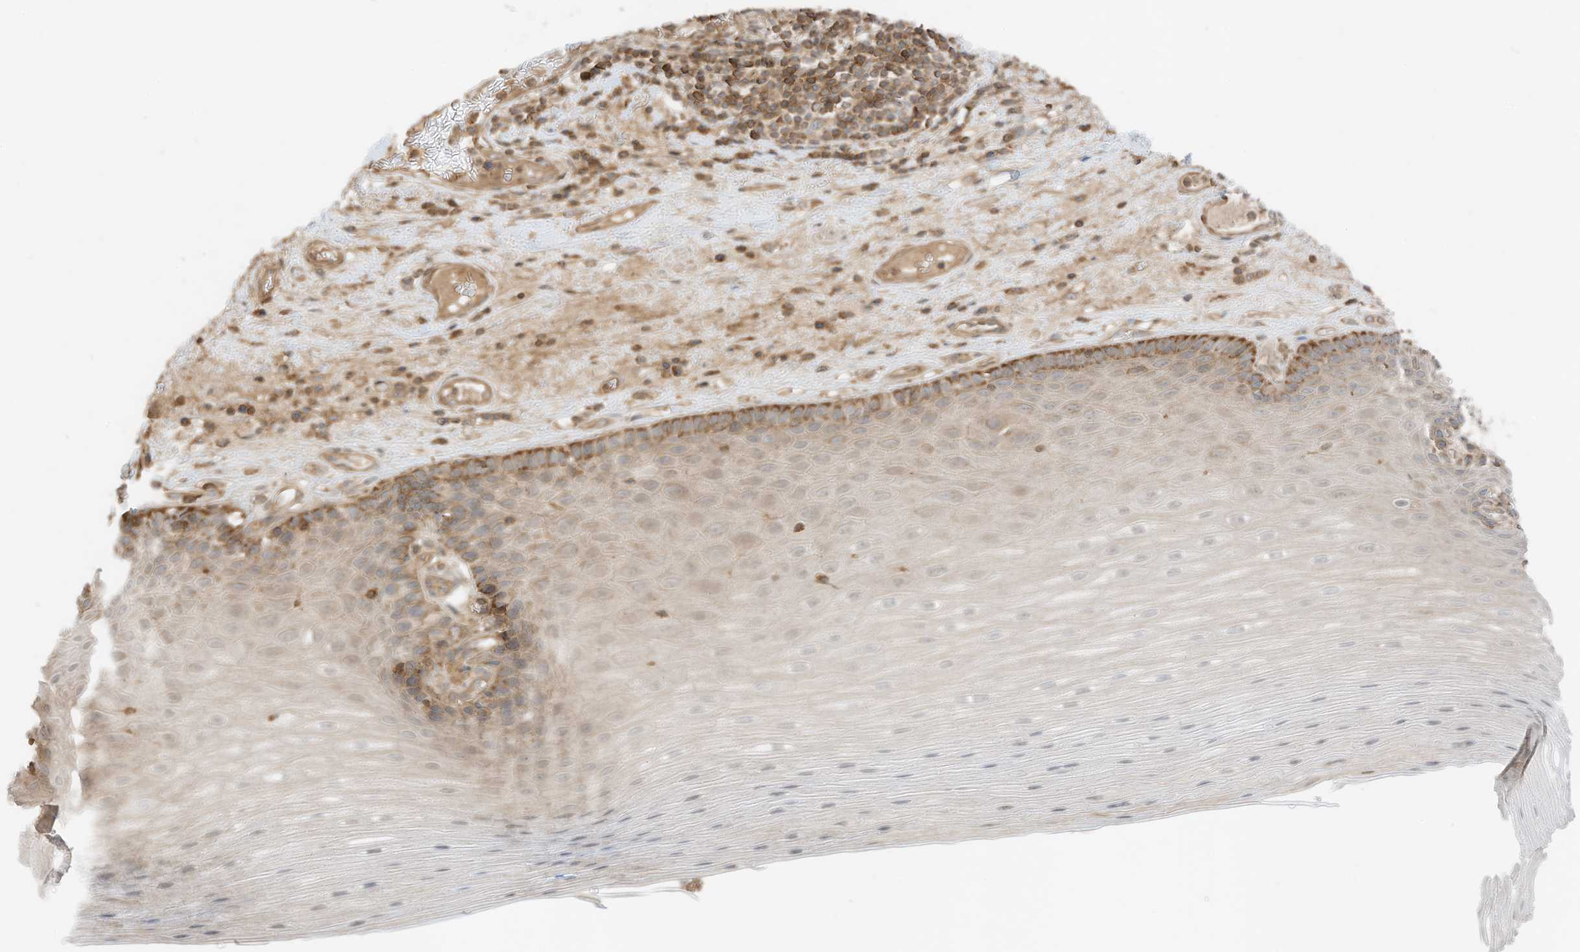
{"staining": {"intensity": "moderate", "quantity": "25%-75%", "location": "cytoplasmic/membranous"}, "tissue": "esophagus", "cell_type": "Squamous epithelial cells", "image_type": "normal", "snomed": [{"axis": "morphology", "description": "Normal tissue, NOS"}, {"axis": "topography", "description": "Esophagus"}], "caption": "The image reveals immunohistochemical staining of normal esophagus. There is moderate cytoplasmic/membranous positivity is seen in approximately 25%-75% of squamous epithelial cells.", "gene": "SLC25A12", "patient": {"sex": "male", "age": 62}}